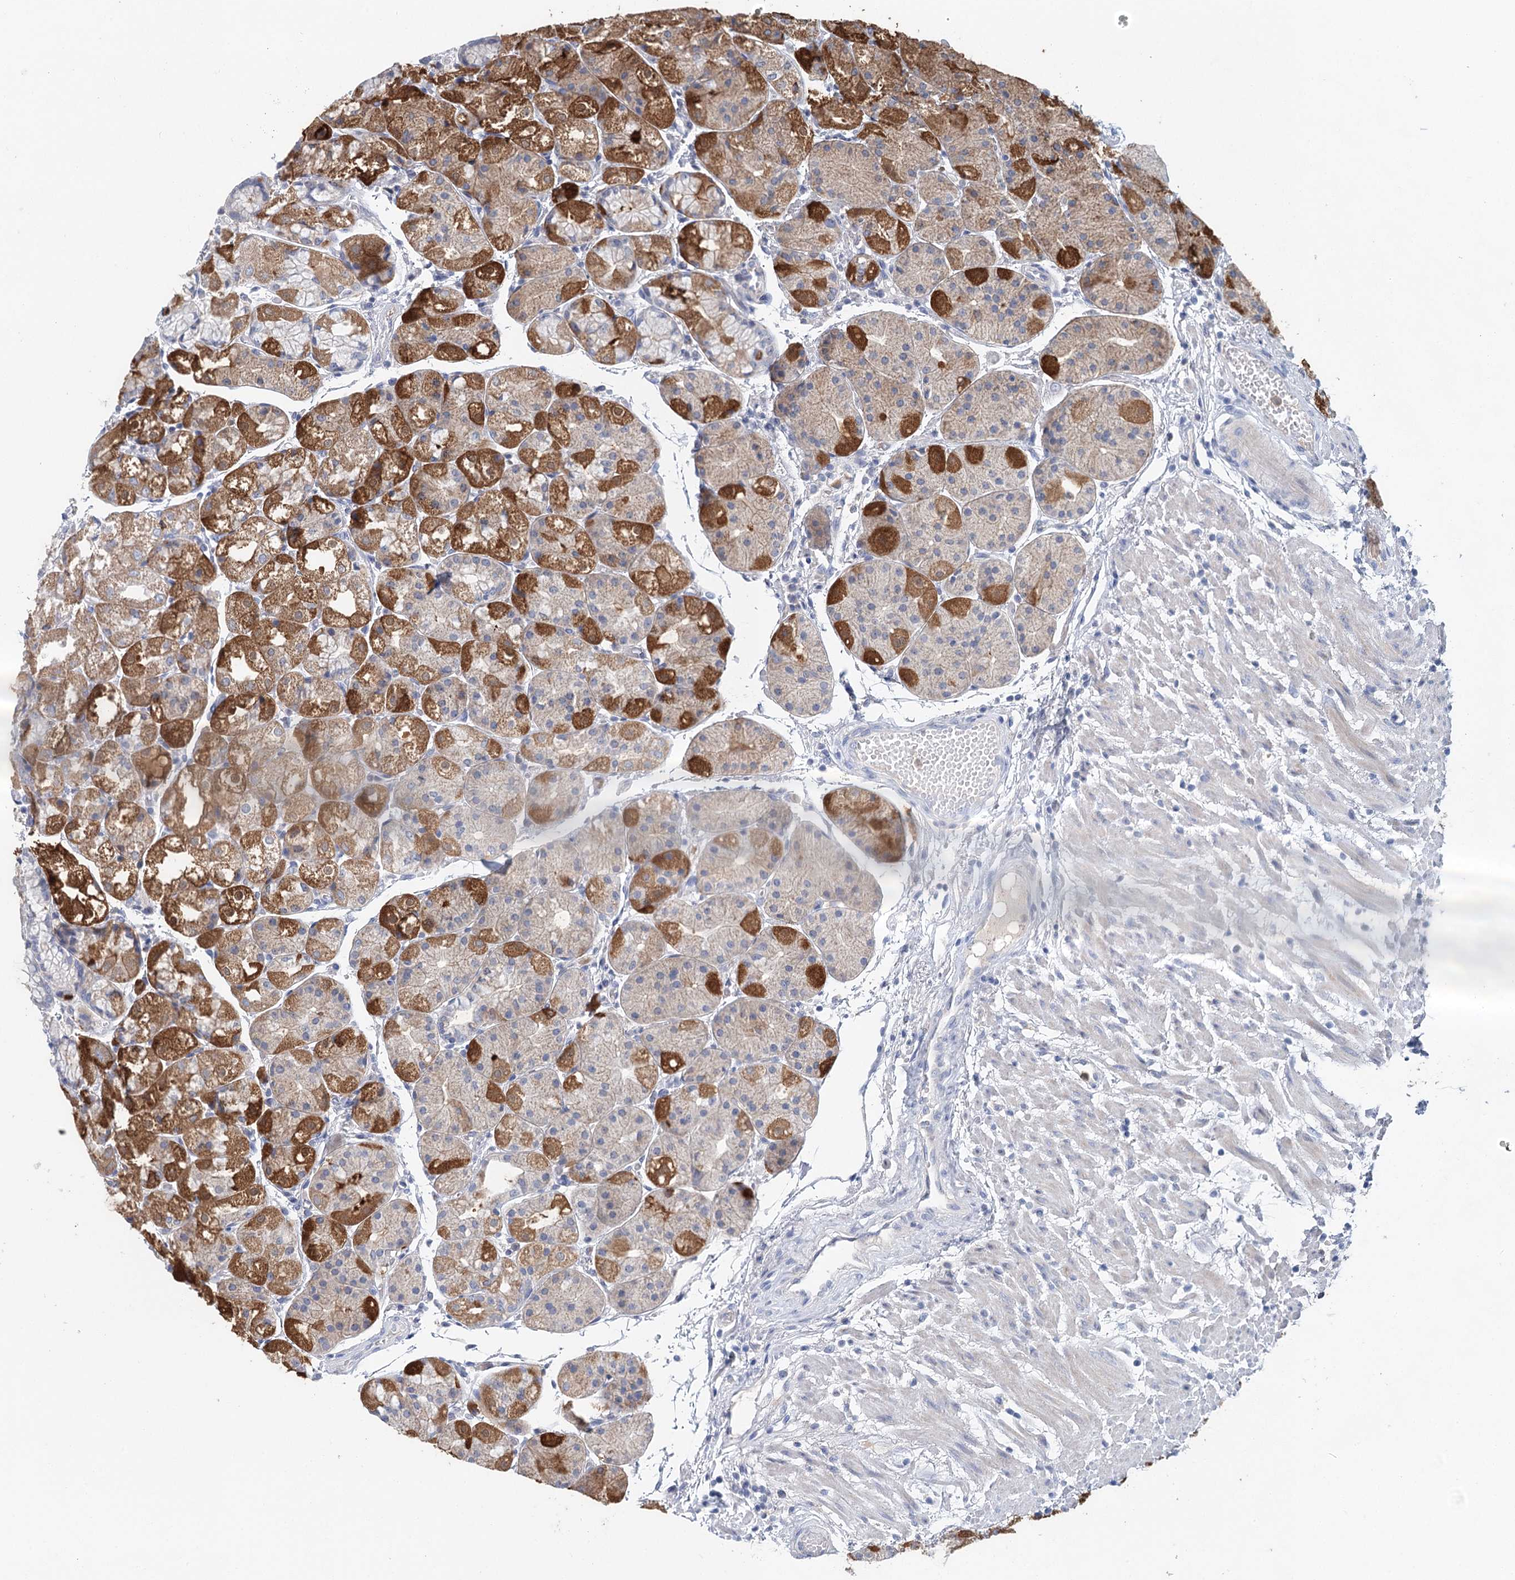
{"staining": {"intensity": "strong", "quantity": "25%-75%", "location": "cytoplasmic/membranous"}, "tissue": "stomach", "cell_type": "Glandular cells", "image_type": "normal", "snomed": [{"axis": "morphology", "description": "Normal tissue, NOS"}, {"axis": "topography", "description": "Stomach, upper"}], "caption": "Protein expression analysis of benign human stomach reveals strong cytoplasmic/membranous staining in about 25%-75% of glandular cells. The protein of interest is stained brown, and the nuclei are stained in blue (DAB IHC with brightfield microscopy, high magnification).", "gene": "MYL6B", "patient": {"sex": "male", "age": 72}}